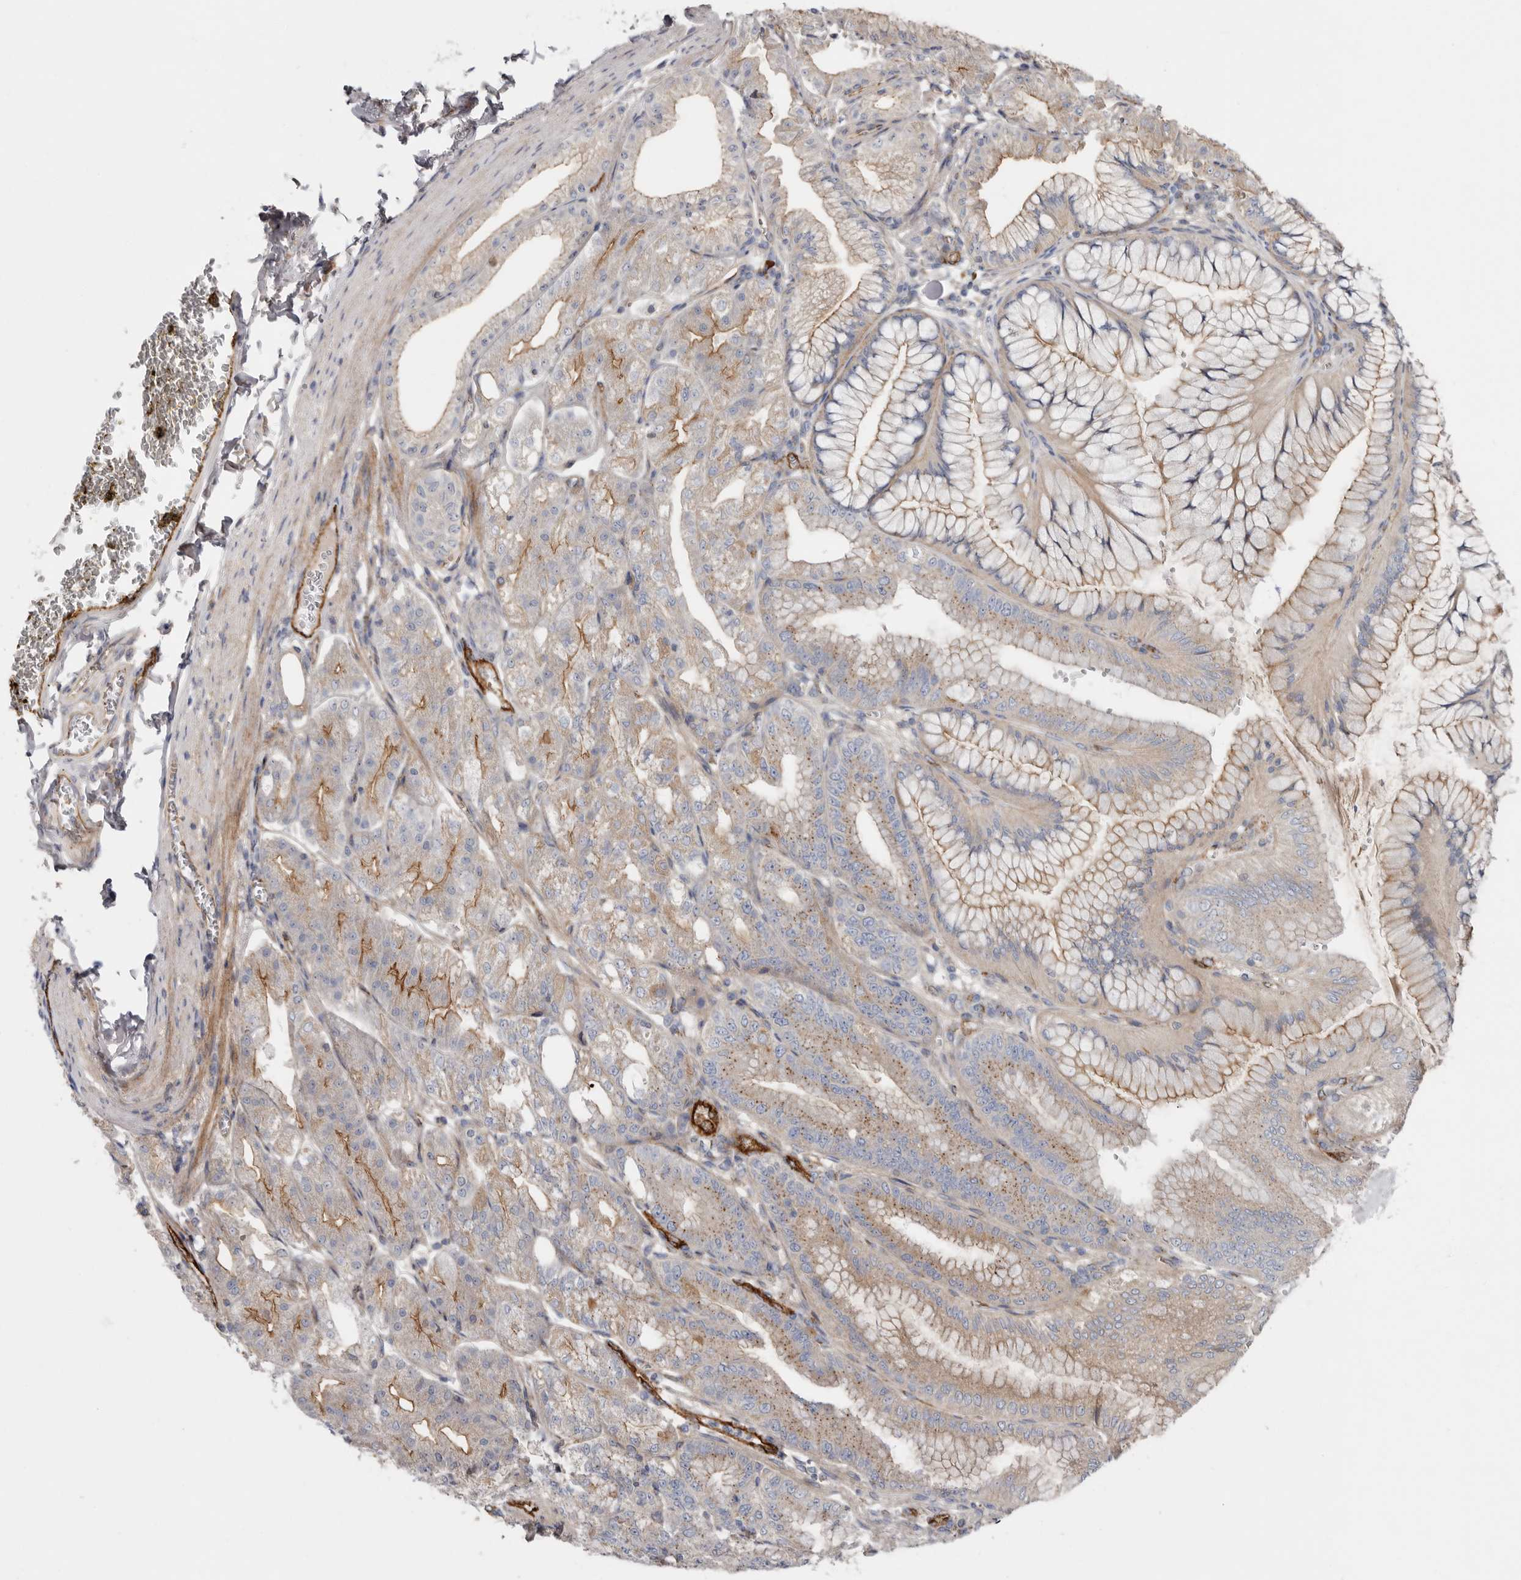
{"staining": {"intensity": "moderate", "quantity": ">75%", "location": "cytoplasmic/membranous"}, "tissue": "stomach", "cell_type": "Glandular cells", "image_type": "normal", "snomed": [{"axis": "morphology", "description": "Normal tissue, NOS"}, {"axis": "topography", "description": "Stomach, lower"}], "caption": "Stomach stained for a protein (brown) exhibits moderate cytoplasmic/membranous positive expression in approximately >75% of glandular cells.", "gene": "LUZP1", "patient": {"sex": "male", "age": 71}}